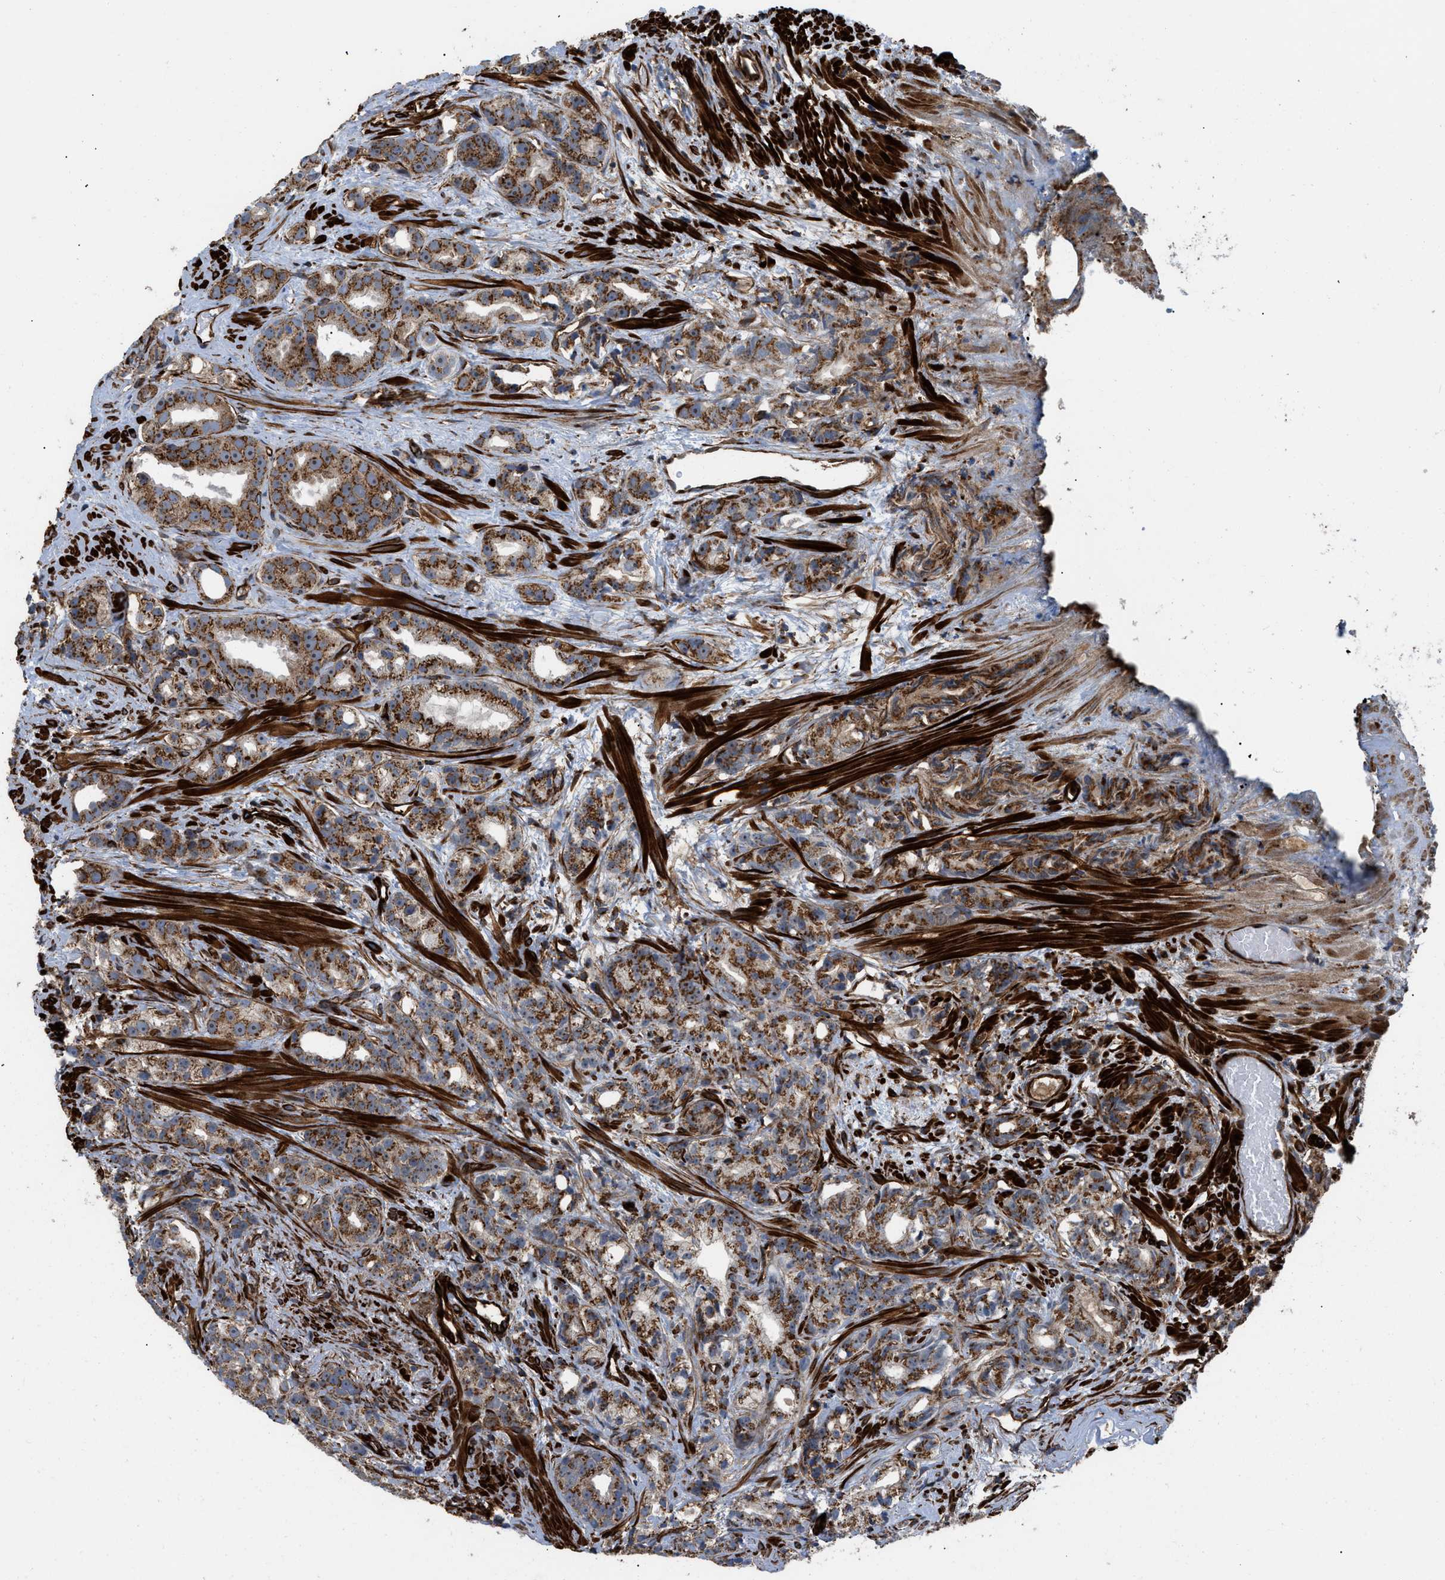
{"staining": {"intensity": "moderate", "quantity": ">75%", "location": "cytoplasmic/membranous"}, "tissue": "prostate cancer", "cell_type": "Tumor cells", "image_type": "cancer", "snomed": [{"axis": "morphology", "description": "Adenocarcinoma, Low grade"}, {"axis": "topography", "description": "Prostate"}], "caption": "A brown stain labels moderate cytoplasmic/membranous positivity of a protein in human prostate cancer (adenocarcinoma (low-grade)) tumor cells.", "gene": "PTPRE", "patient": {"sex": "male", "age": 89}}